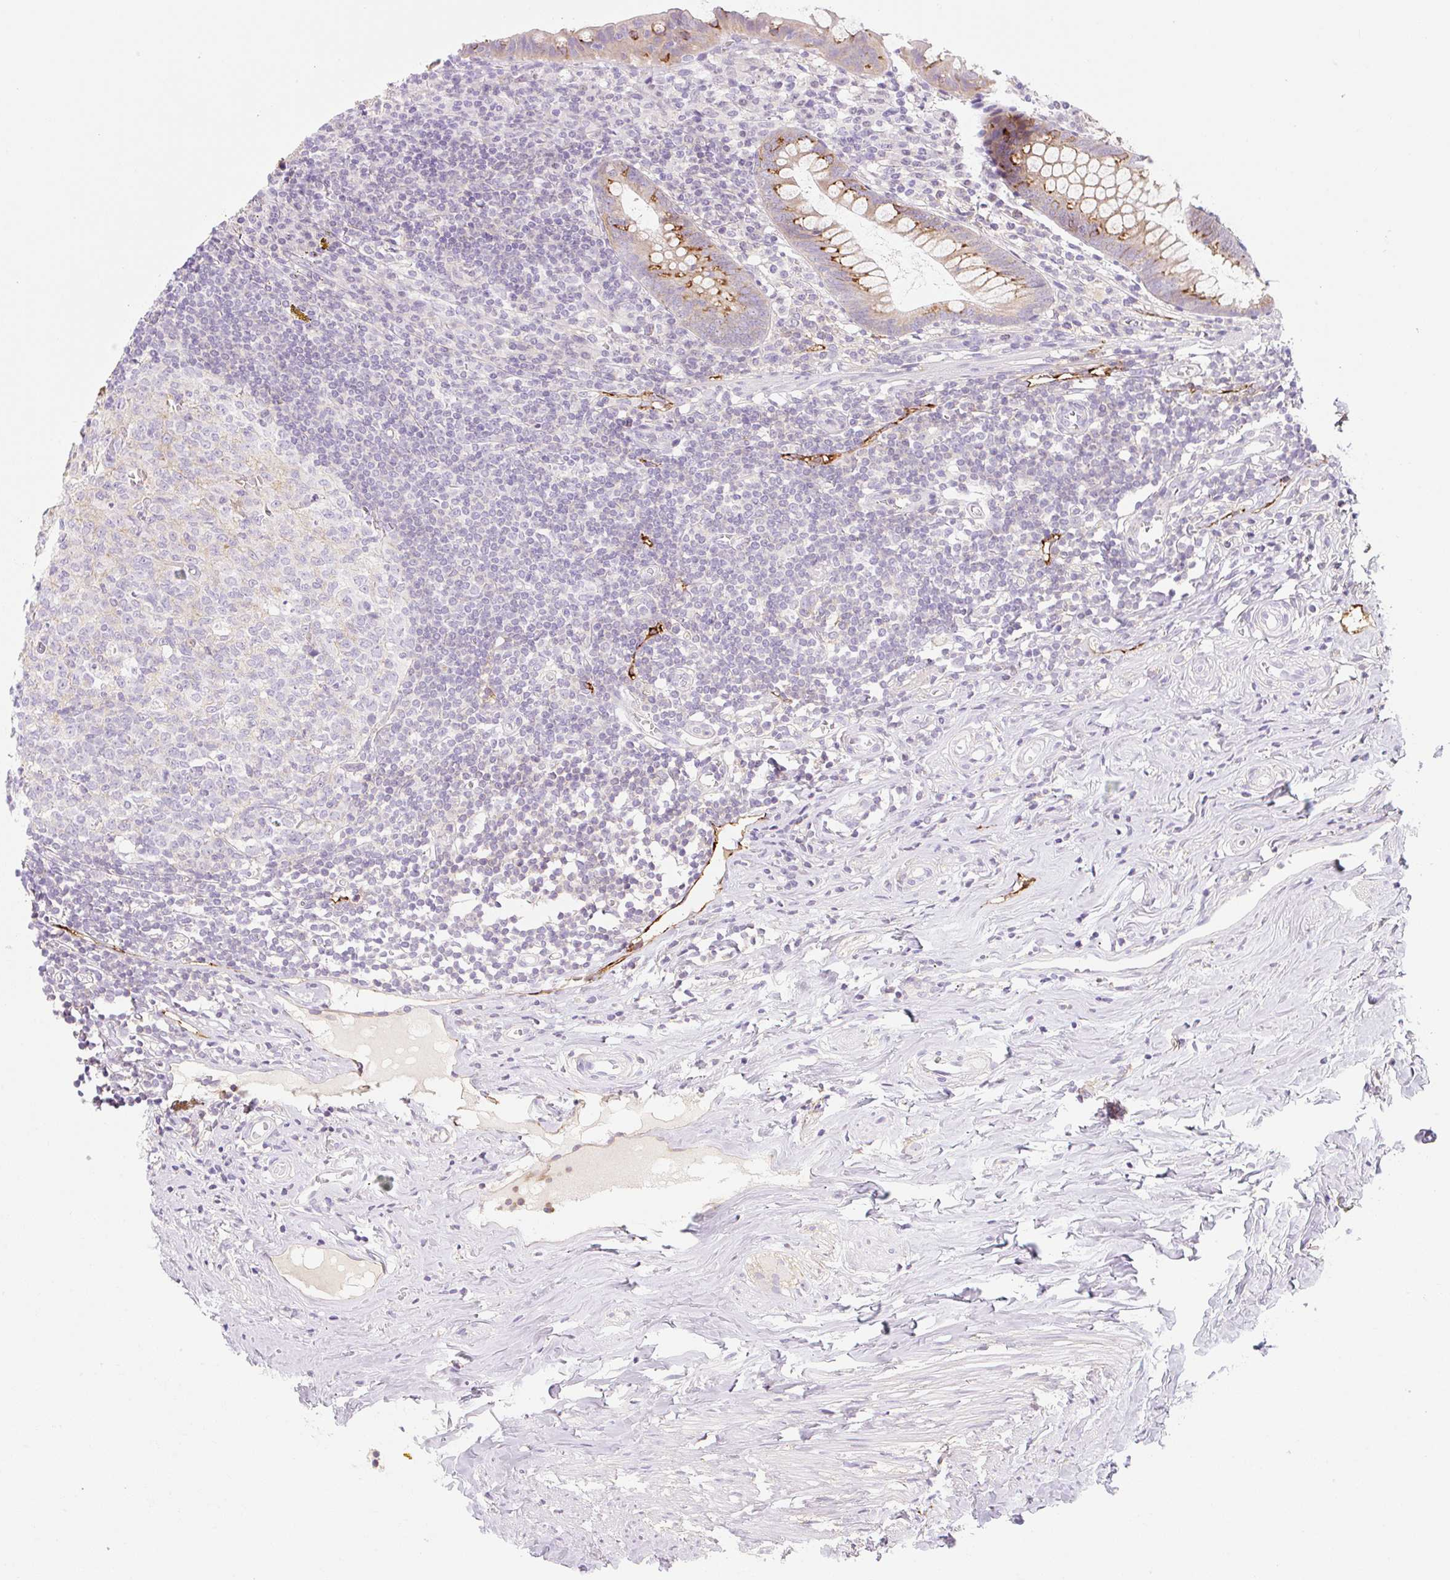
{"staining": {"intensity": "moderate", "quantity": "<25%", "location": "cytoplasmic/membranous"}, "tissue": "appendix", "cell_type": "Glandular cells", "image_type": "normal", "snomed": [{"axis": "morphology", "description": "Normal tissue, NOS"}, {"axis": "topography", "description": "Appendix"}], "caption": "IHC image of benign appendix: human appendix stained using IHC exhibits low levels of moderate protein expression localized specifically in the cytoplasmic/membranous of glandular cells, appearing as a cytoplasmic/membranous brown color.", "gene": "LYVE1", "patient": {"sex": "female", "age": 51}}